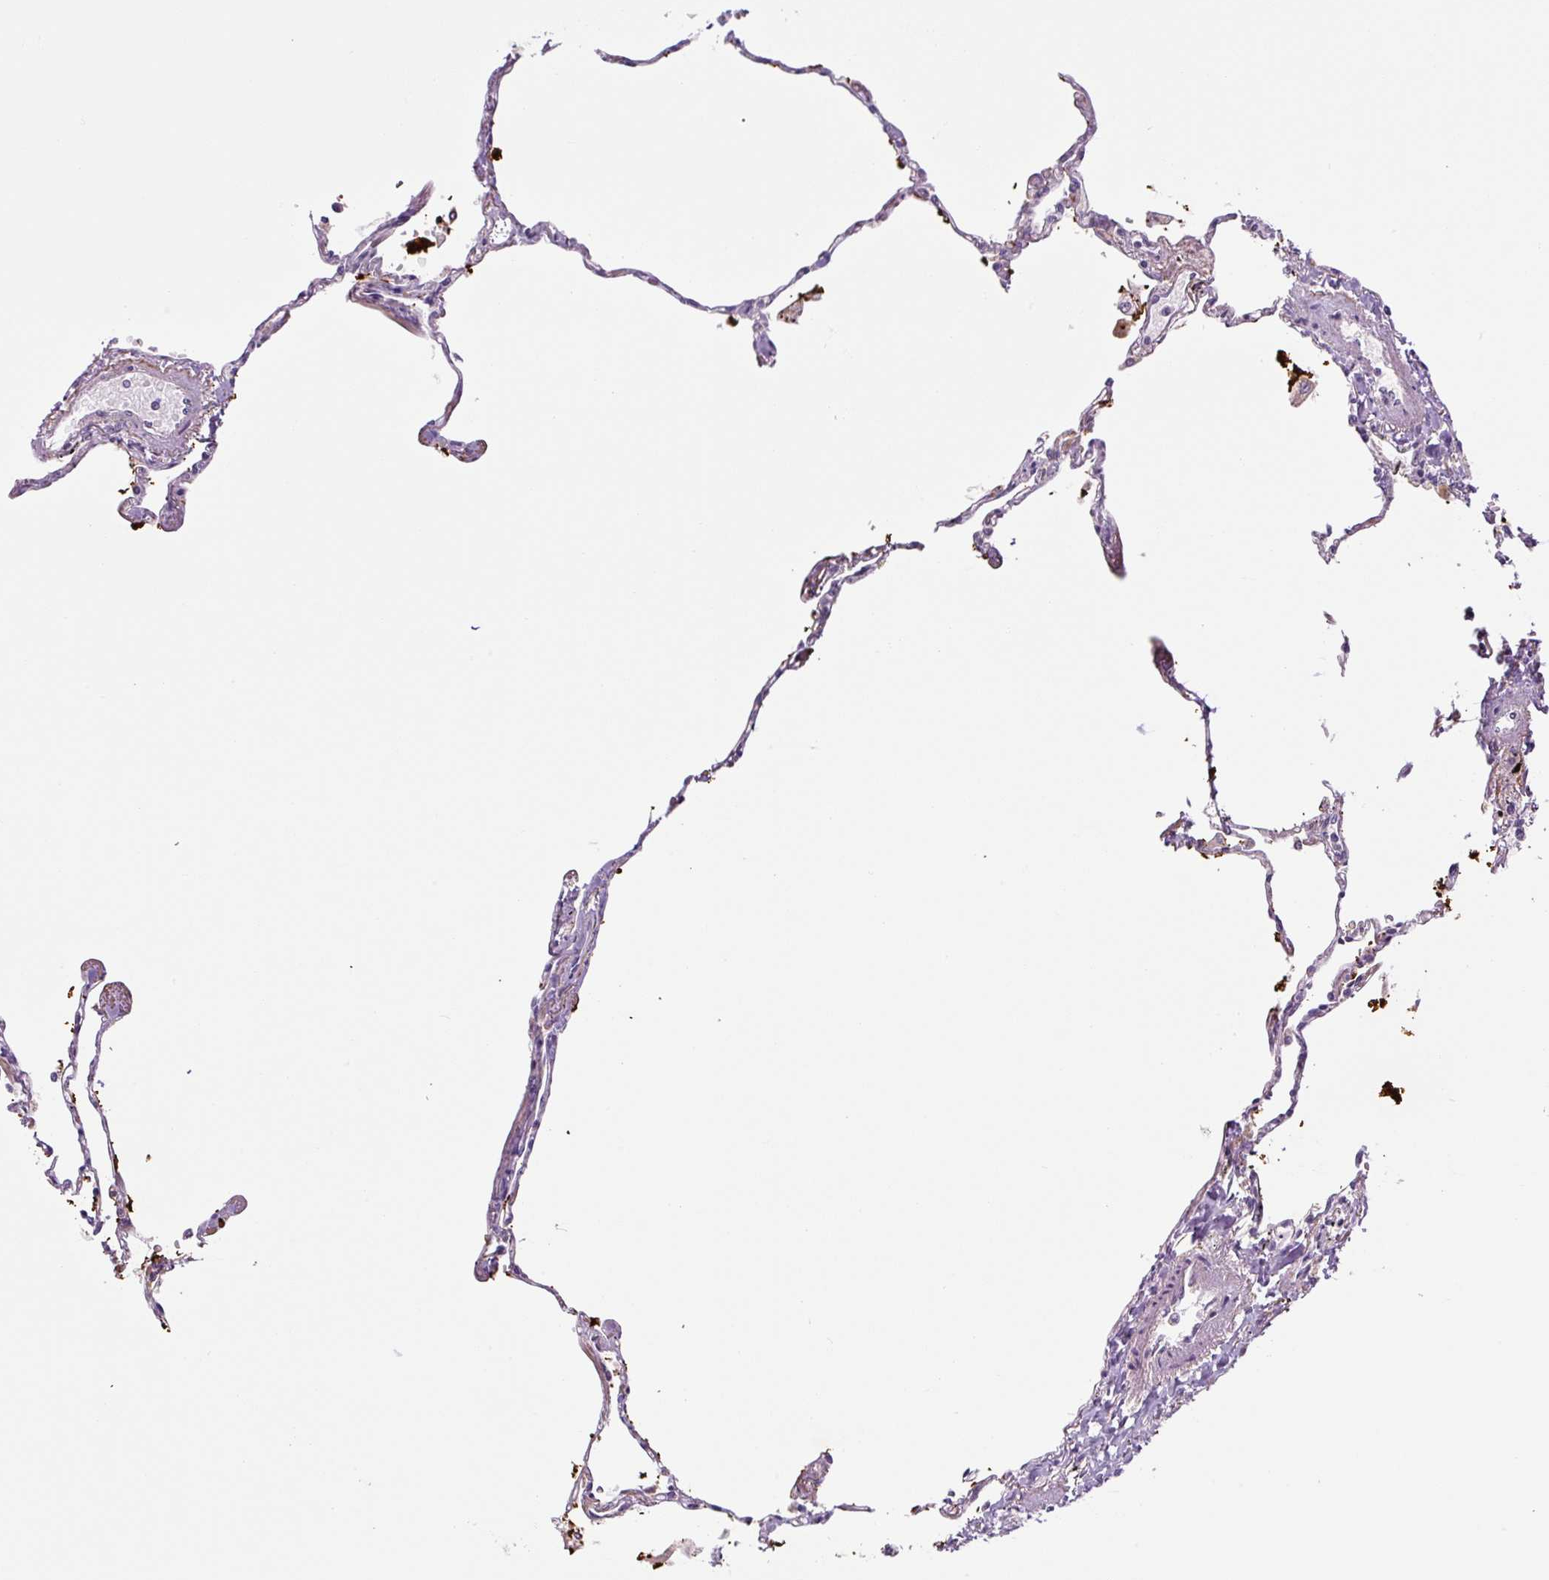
{"staining": {"intensity": "negative", "quantity": "none", "location": "none"}, "tissue": "lung", "cell_type": "Alveolar cells", "image_type": "normal", "snomed": [{"axis": "morphology", "description": "Normal tissue, NOS"}, {"axis": "topography", "description": "Lung"}], "caption": "The immunohistochemistry micrograph has no significant expression in alveolar cells of lung. Nuclei are stained in blue.", "gene": "PRKAA2", "patient": {"sex": "female", "age": 67}}